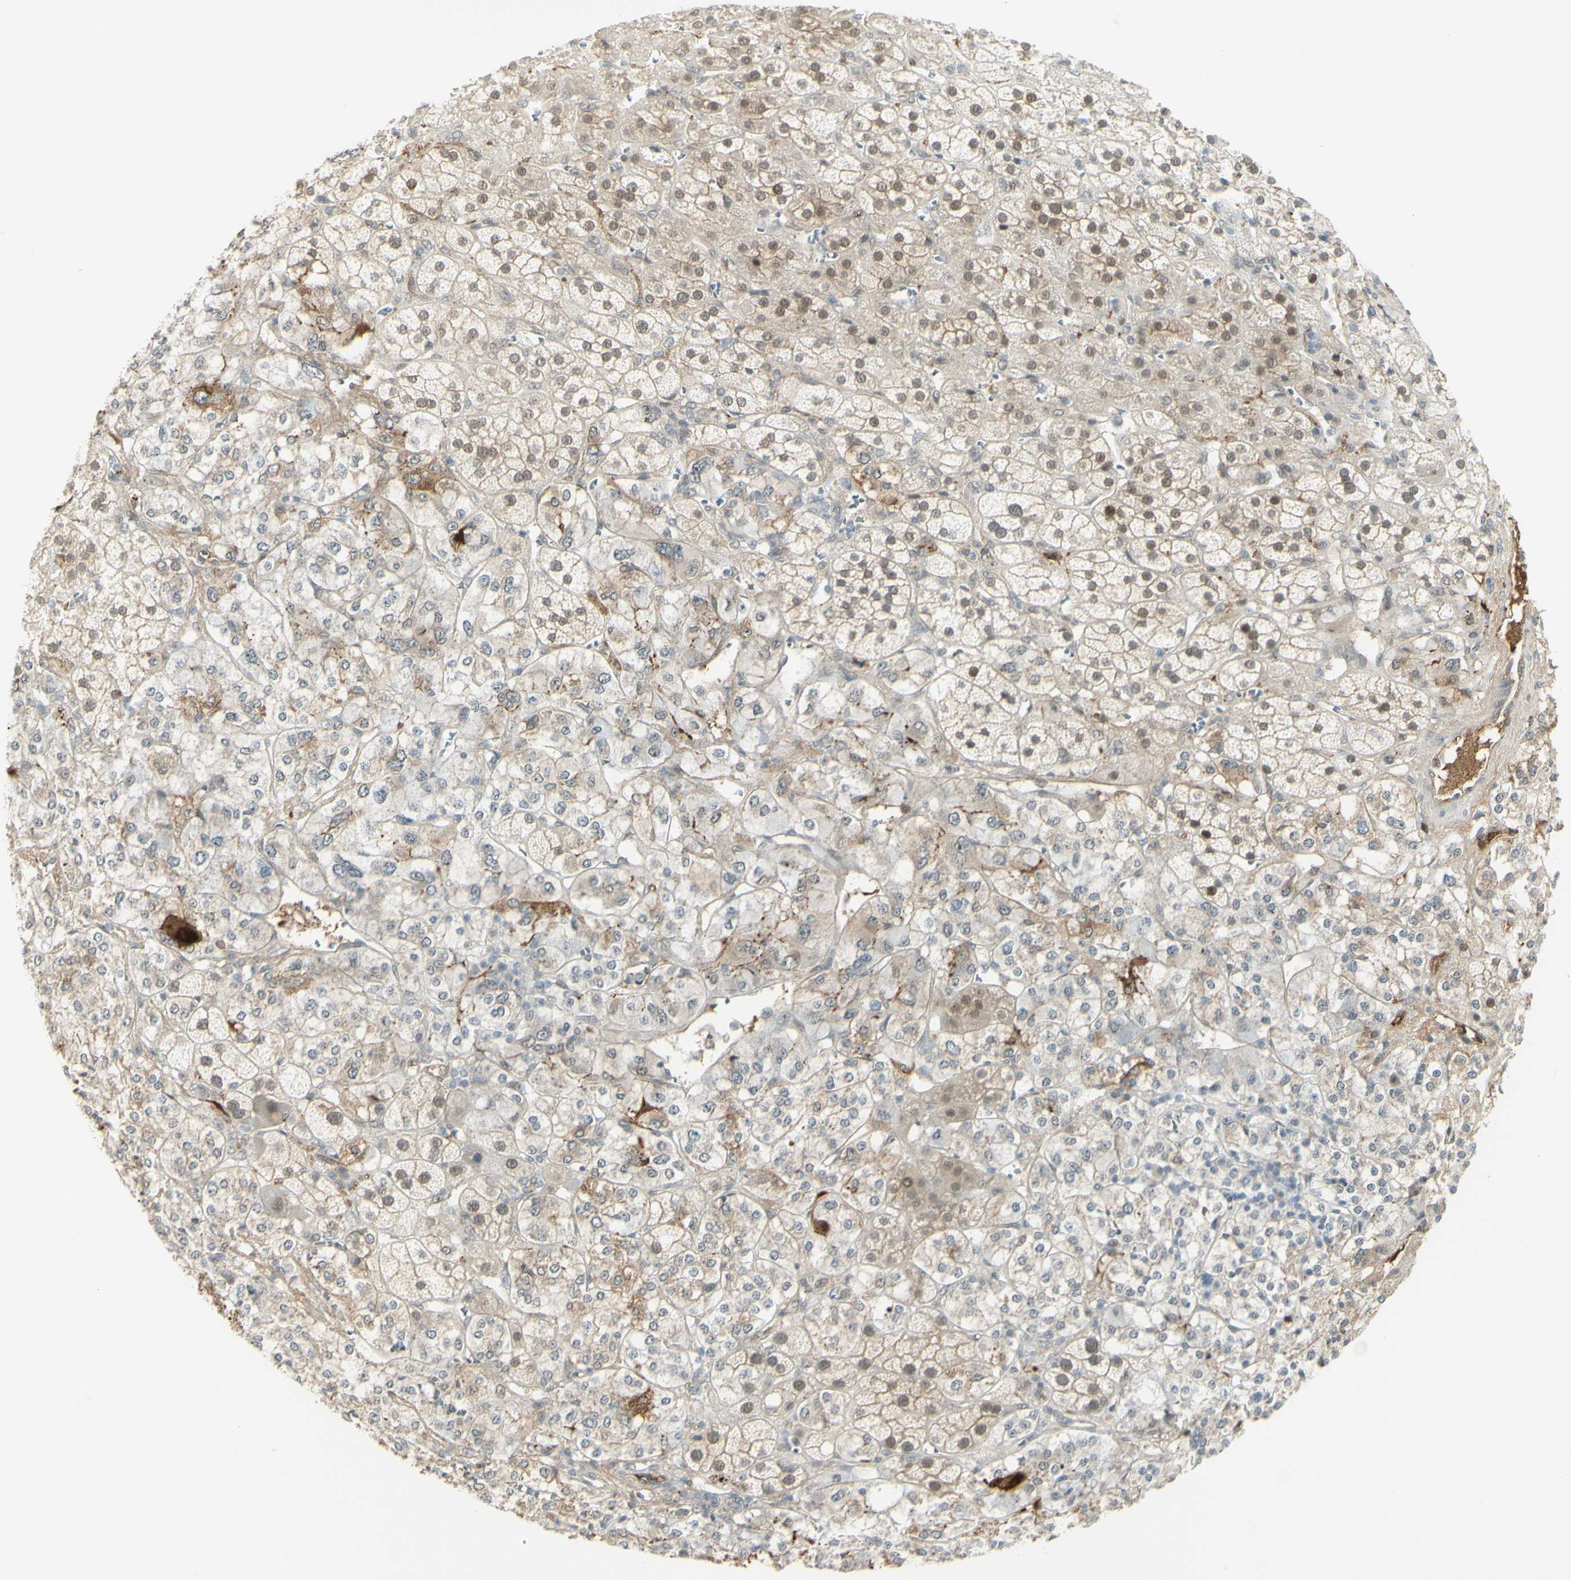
{"staining": {"intensity": "moderate", "quantity": "25%-75%", "location": "nuclear"}, "tissue": "adrenal gland", "cell_type": "Glandular cells", "image_type": "normal", "snomed": [{"axis": "morphology", "description": "Normal tissue, NOS"}, {"axis": "topography", "description": "Adrenal gland"}], "caption": "Glandular cells demonstrate moderate nuclear staining in about 25%-75% of cells in benign adrenal gland. The staining was performed using DAB, with brown indicating positive protein expression. Nuclei are stained blue with hematoxylin.", "gene": "ANGPT2", "patient": {"sex": "male", "age": 56}}